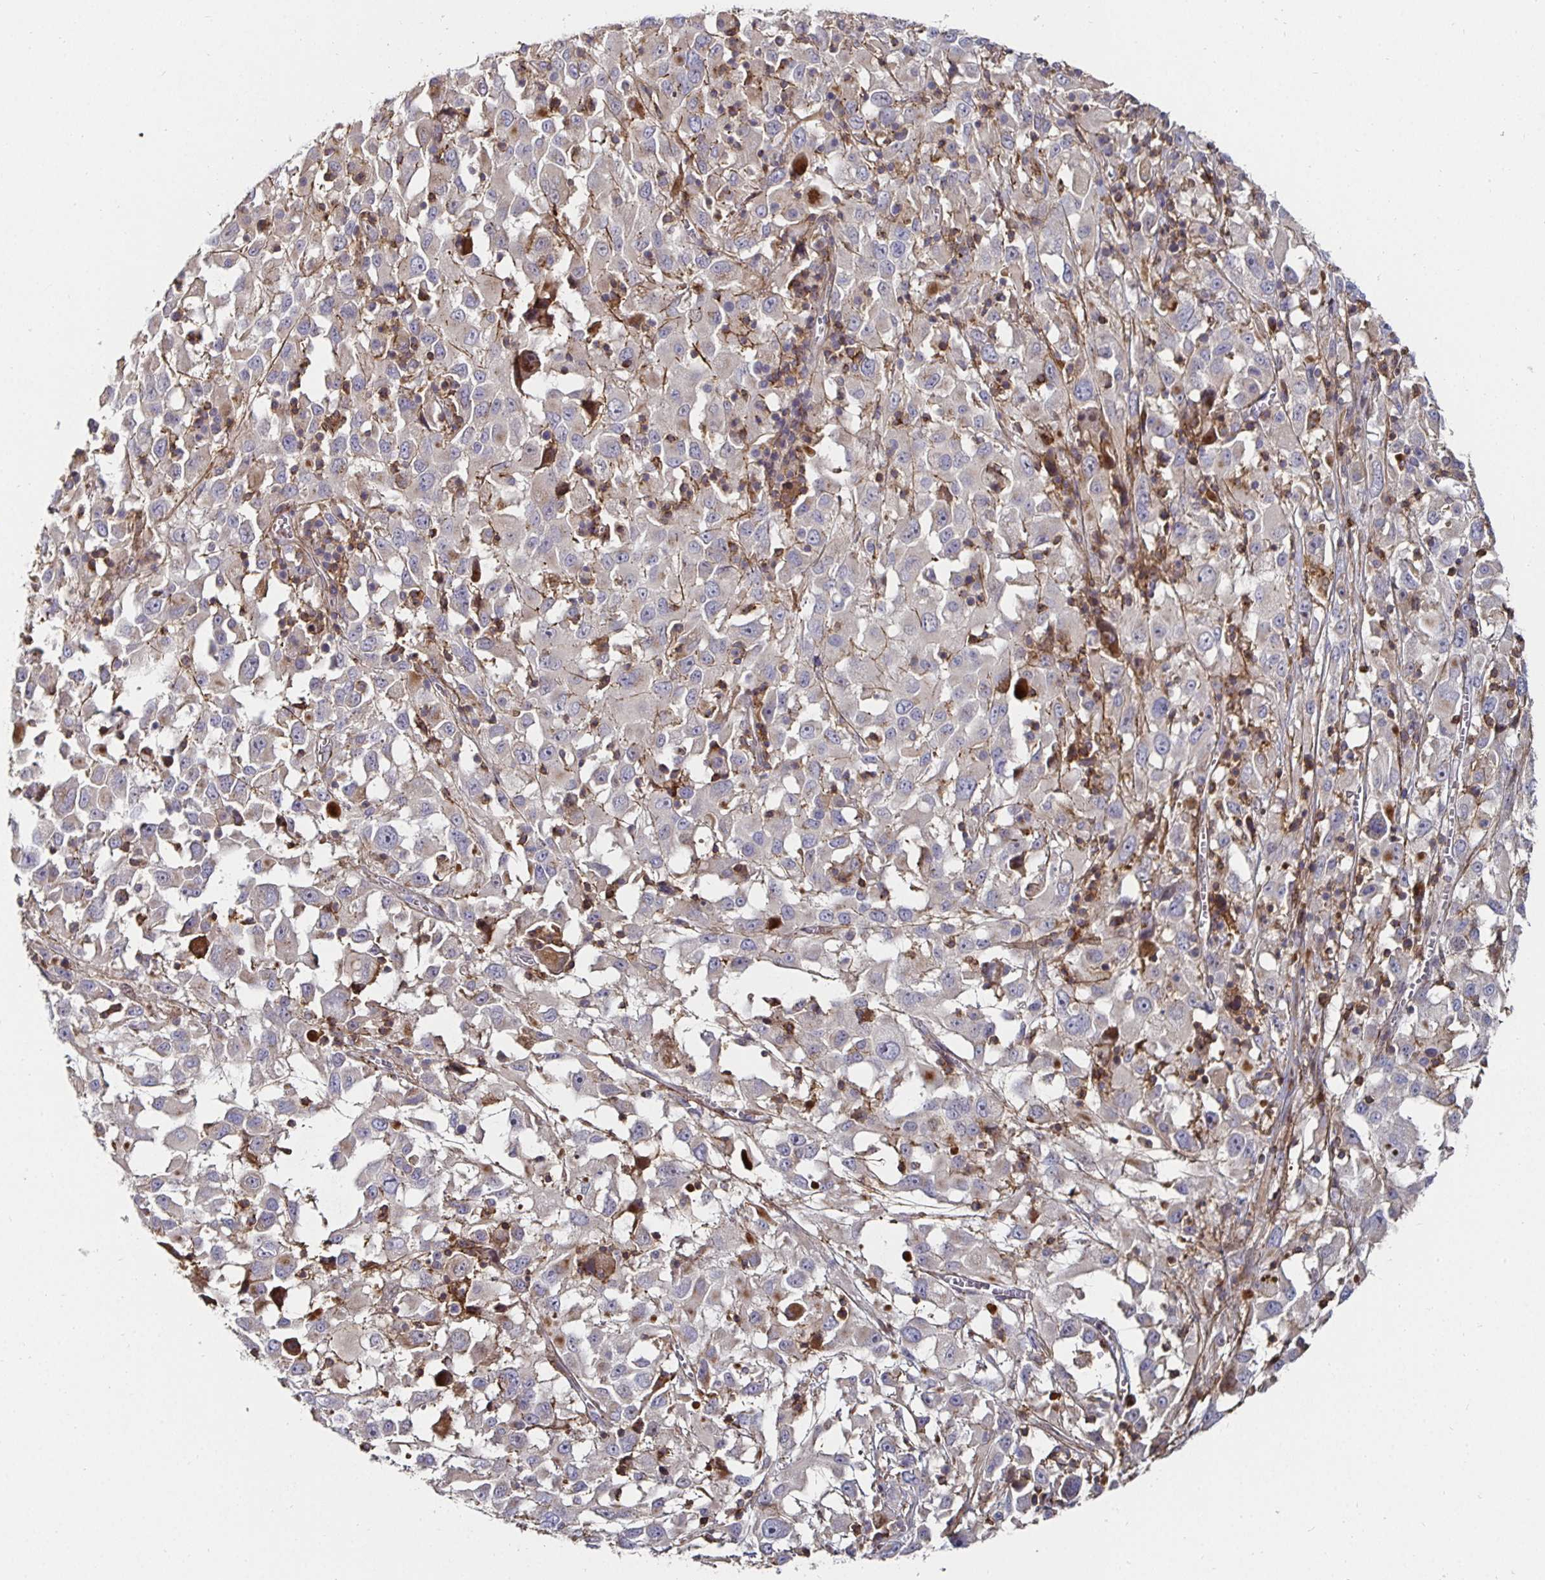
{"staining": {"intensity": "negative", "quantity": "none", "location": "none"}, "tissue": "melanoma", "cell_type": "Tumor cells", "image_type": "cancer", "snomed": [{"axis": "morphology", "description": "Malignant melanoma, Metastatic site"}, {"axis": "topography", "description": "Soft tissue"}], "caption": "Tumor cells are negative for protein expression in human melanoma.", "gene": "GJA4", "patient": {"sex": "male", "age": 50}}